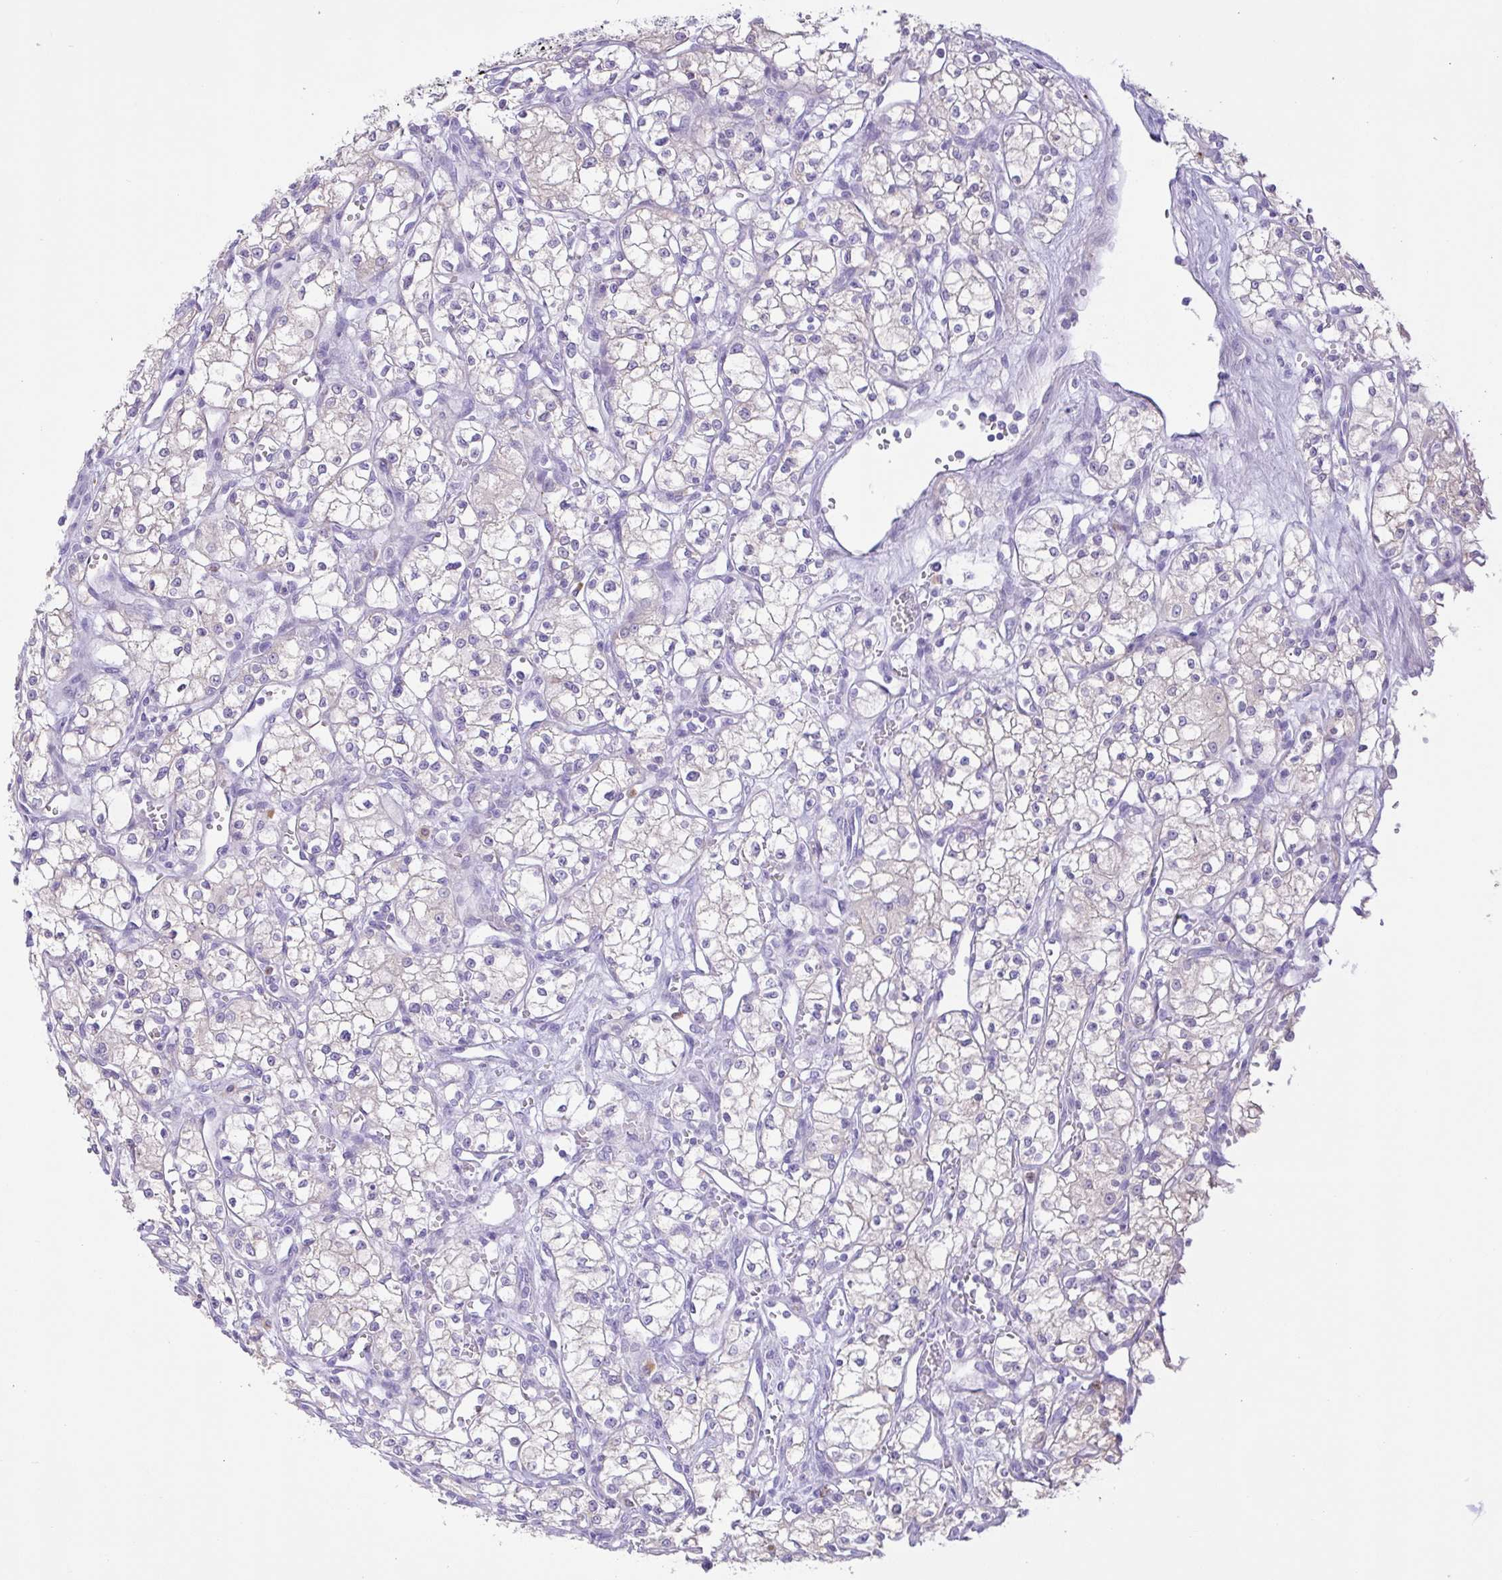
{"staining": {"intensity": "negative", "quantity": "none", "location": "none"}, "tissue": "renal cancer", "cell_type": "Tumor cells", "image_type": "cancer", "snomed": [{"axis": "morphology", "description": "Adenocarcinoma, NOS"}, {"axis": "topography", "description": "Kidney"}], "caption": "High magnification brightfield microscopy of renal cancer (adenocarcinoma) stained with DAB (brown) and counterstained with hematoxylin (blue): tumor cells show no significant staining.", "gene": "CST11", "patient": {"sex": "male", "age": 59}}